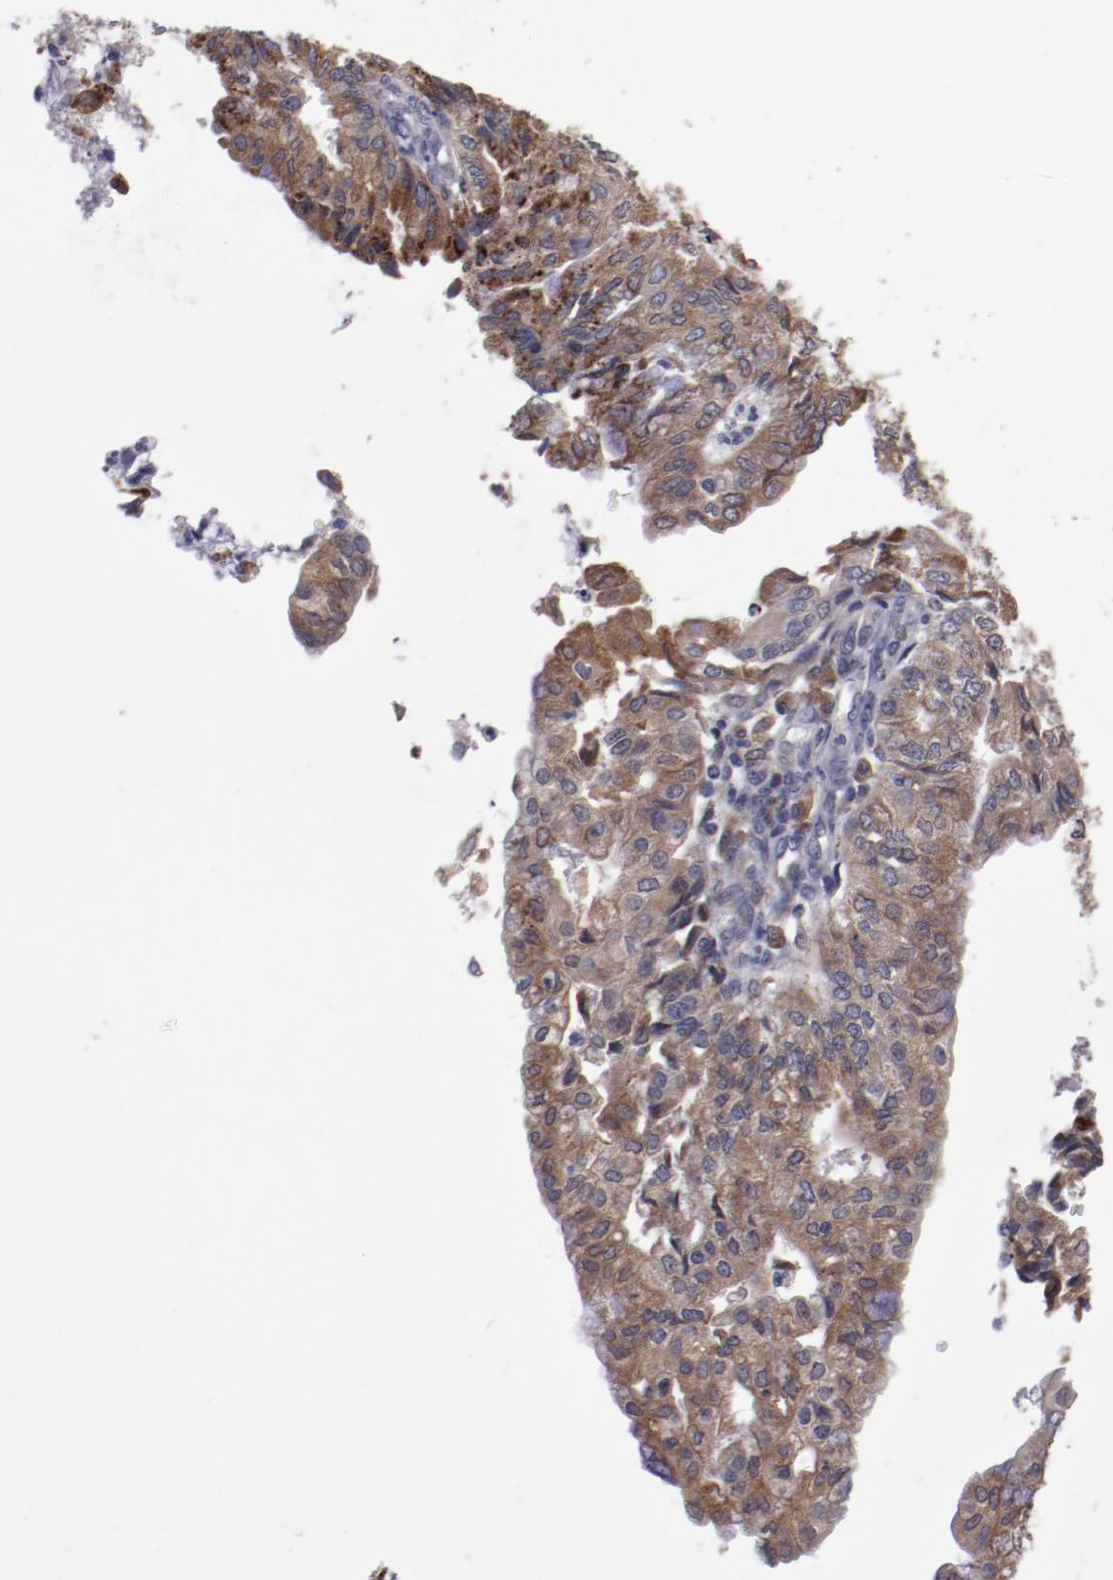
{"staining": {"intensity": "moderate", "quantity": ">75%", "location": "cytoplasmic/membranous"}, "tissue": "endometrial cancer", "cell_type": "Tumor cells", "image_type": "cancer", "snomed": [{"axis": "morphology", "description": "Adenocarcinoma, NOS"}, {"axis": "topography", "description": "Endometrium"}], "caption": "Approximately >75% of tumor cells in endometrial cancer (adenocarcinoma) show moderate cytoplasmic/membranous protein positivity as visualized by brown immunohistochemical staining.", "gene": "IL12A", "patient": {"sex": "female", "age": 59}}